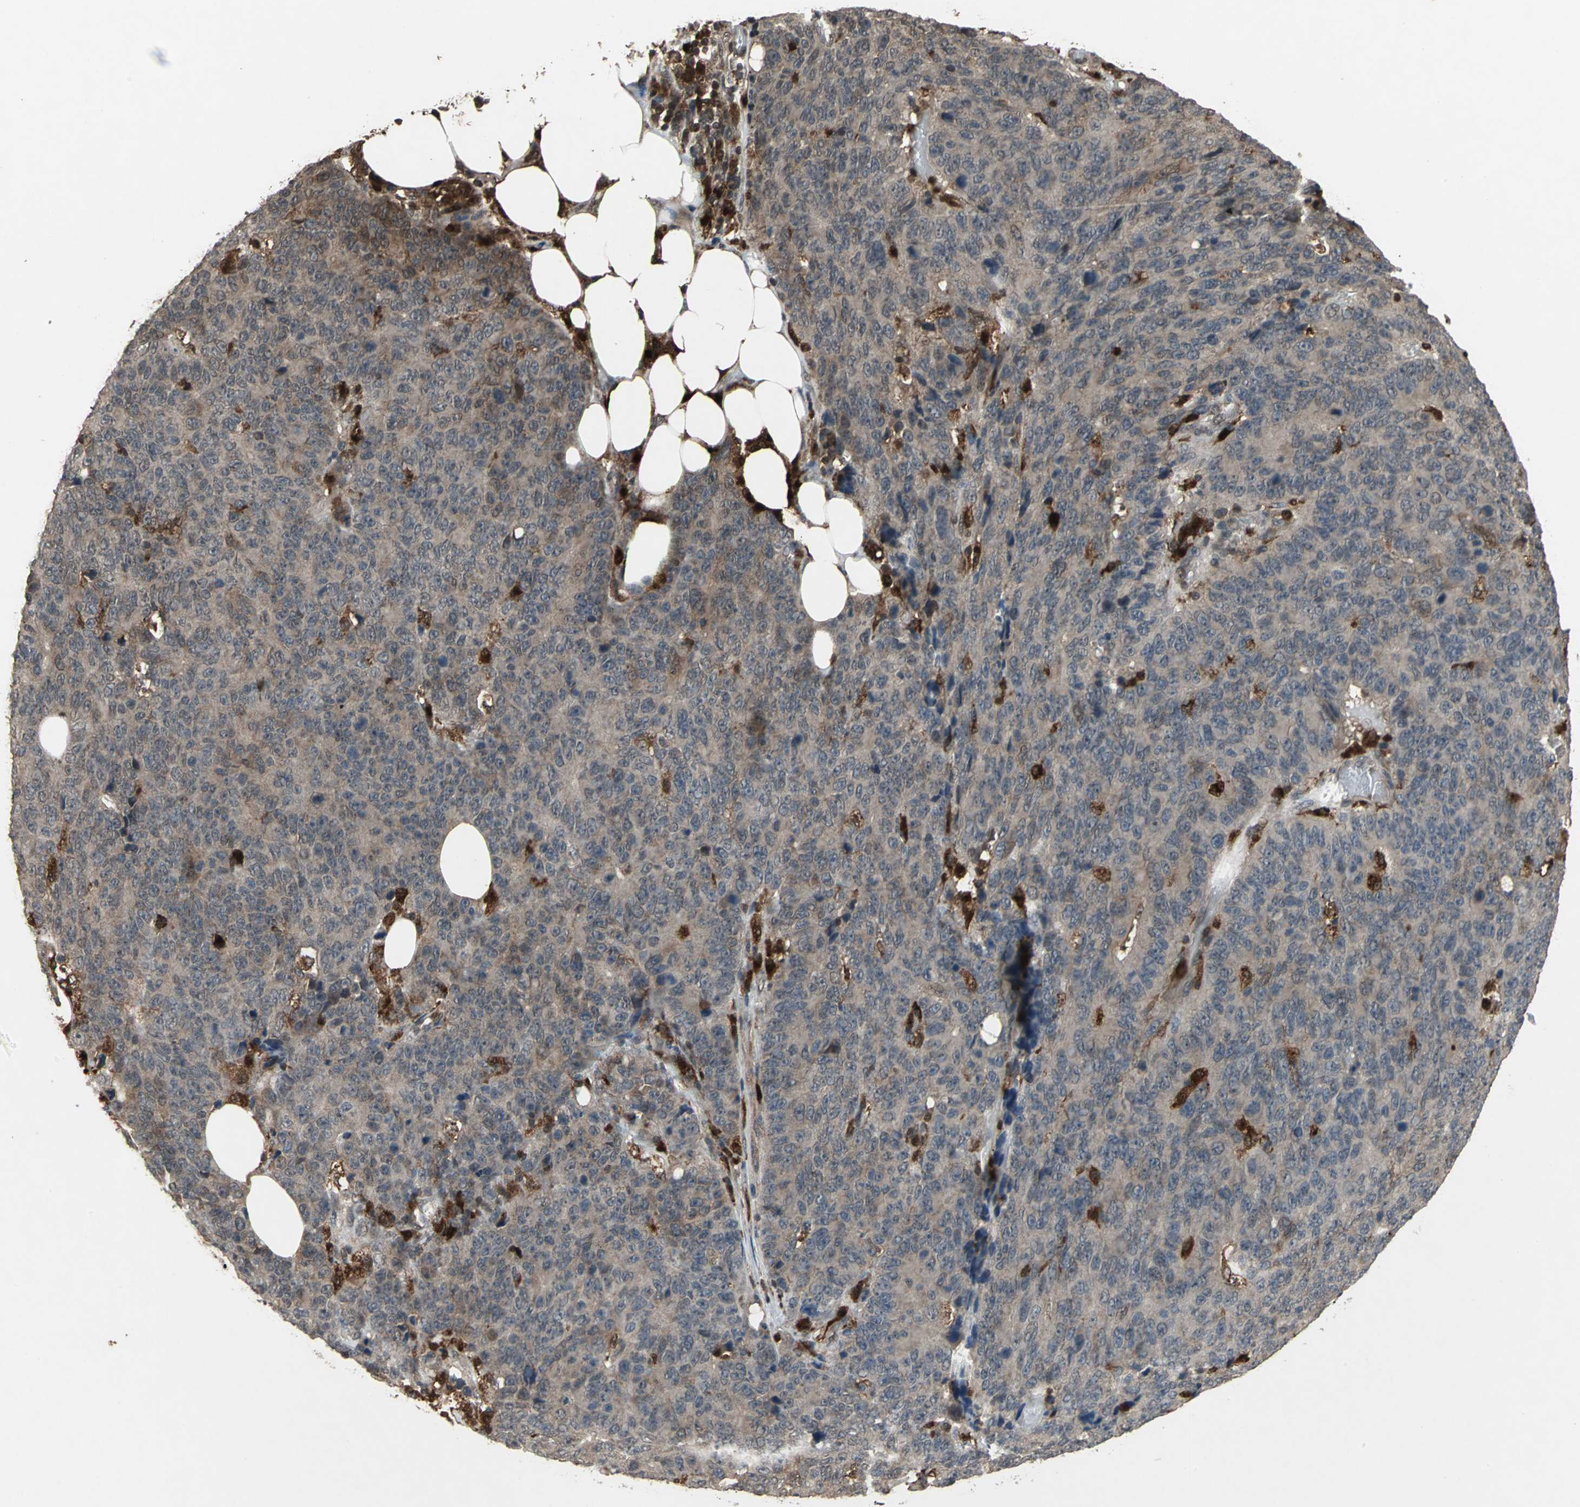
{"staining": {"intensity": "weak", "quantity": "25%-75%", "location": "cytoplasmic/membranous"}, "tissue": "colorectal cancer", "cell_type": "Tumor cells", "image_type": "cancer", "snomed": [{"axis": "morphology", "description": "Adenocarcinoma, NOS"}, {"axis": "topography", "description": "Colon"}], "caption": "IHC of adenocarcinoma (colorectal) displays low levels of weak cytoplasmic/membranous staining in about 25%-75% of tumor cells.", "gene": "PYCARD", "patient": {"sex": "female", "age": 86}}